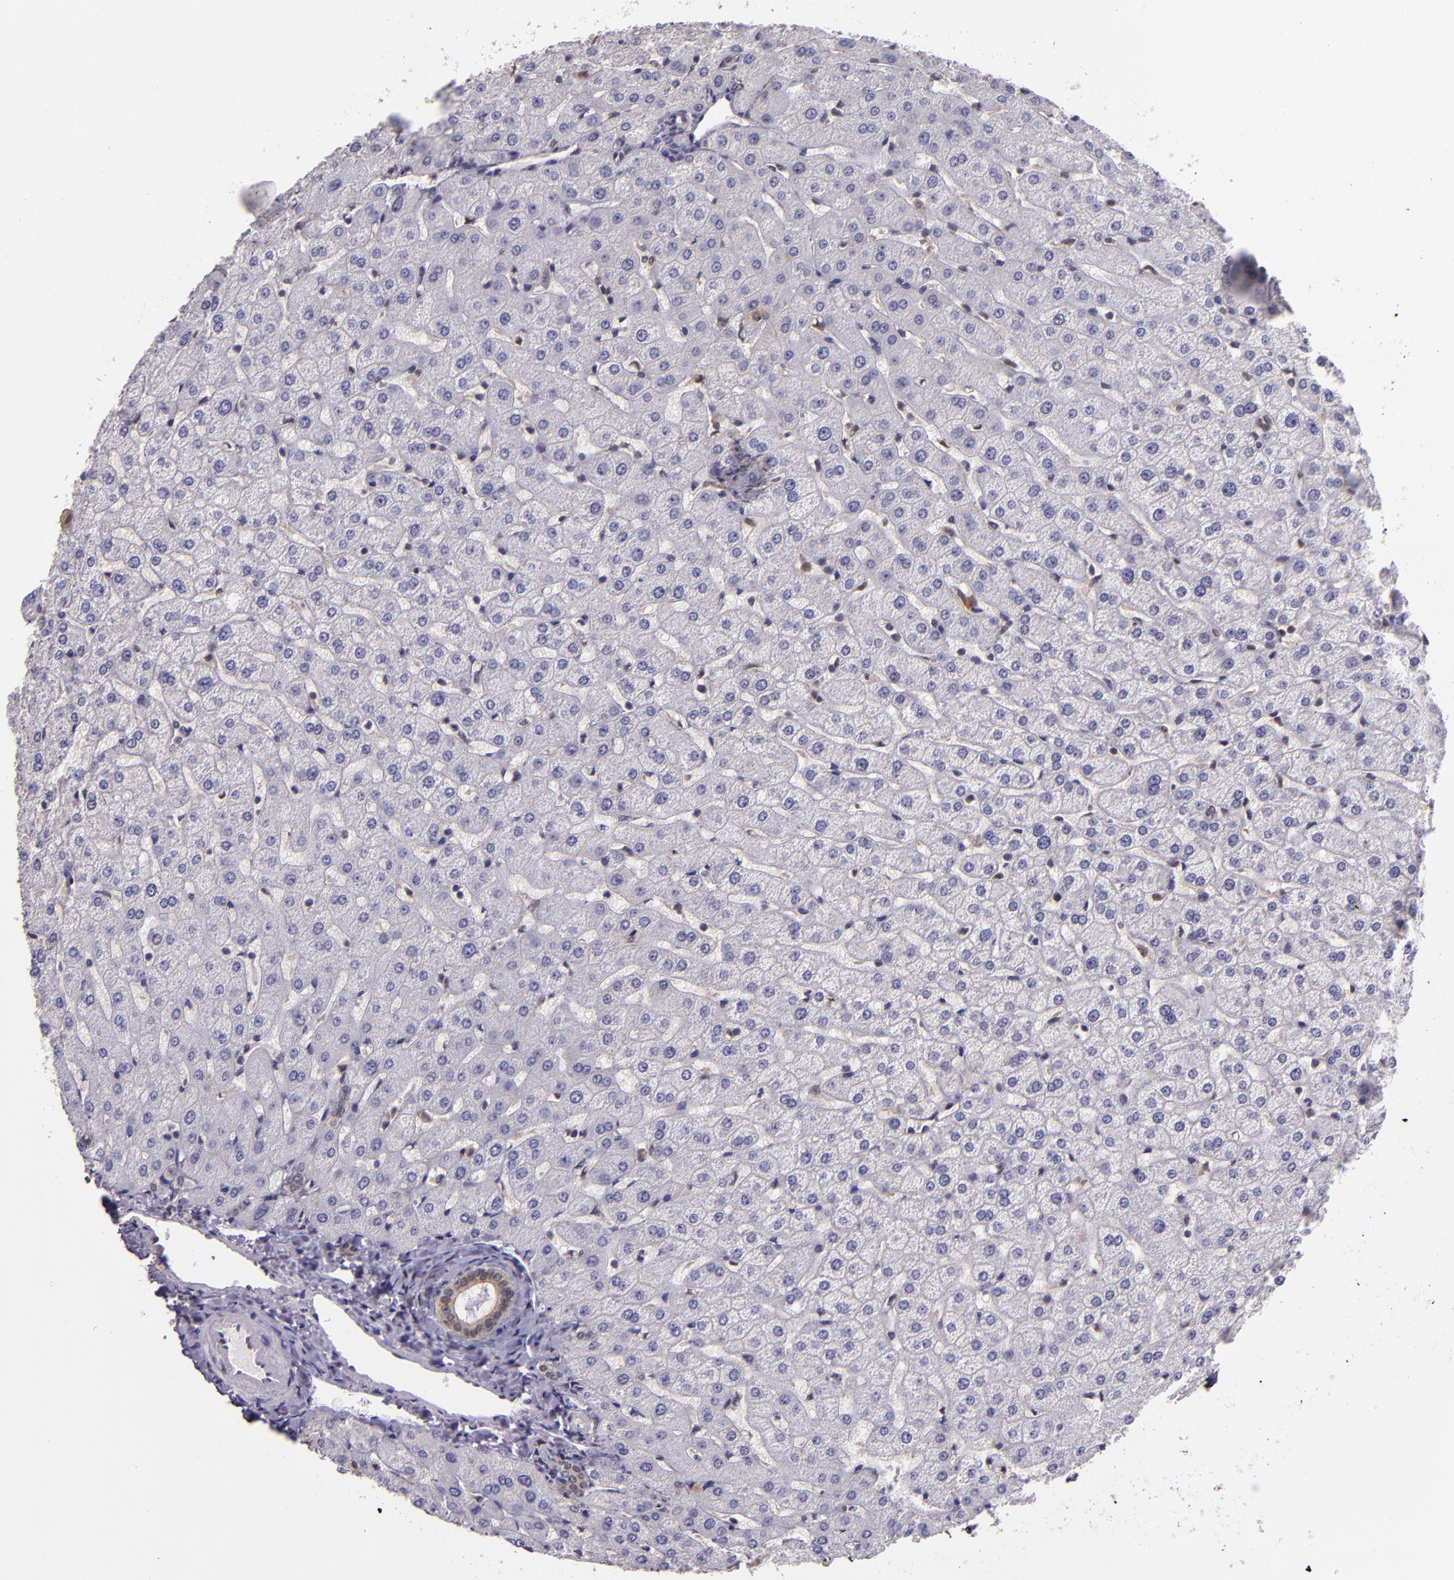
{"staining": {"intensity": "negative", "quantity": "none", "location": "none"}, "tissue": "liver", "cell_type": "Cholangiocytes", "image_type": "normal", "snomed": [{"axis": "morphology", "description": "Normal tissue, NOS"}, {"axis": "morphology", "description": "Fibrosis, NOS"}, {"axis": "topography", "description": "Liver"}], "caption": "A high-resolution micrograph shows IHC staining of normal liver, which displays no significant expression in cholangiocytes.", "gene": "STAT6", "patient": {"sex": "female", "age": 29}}